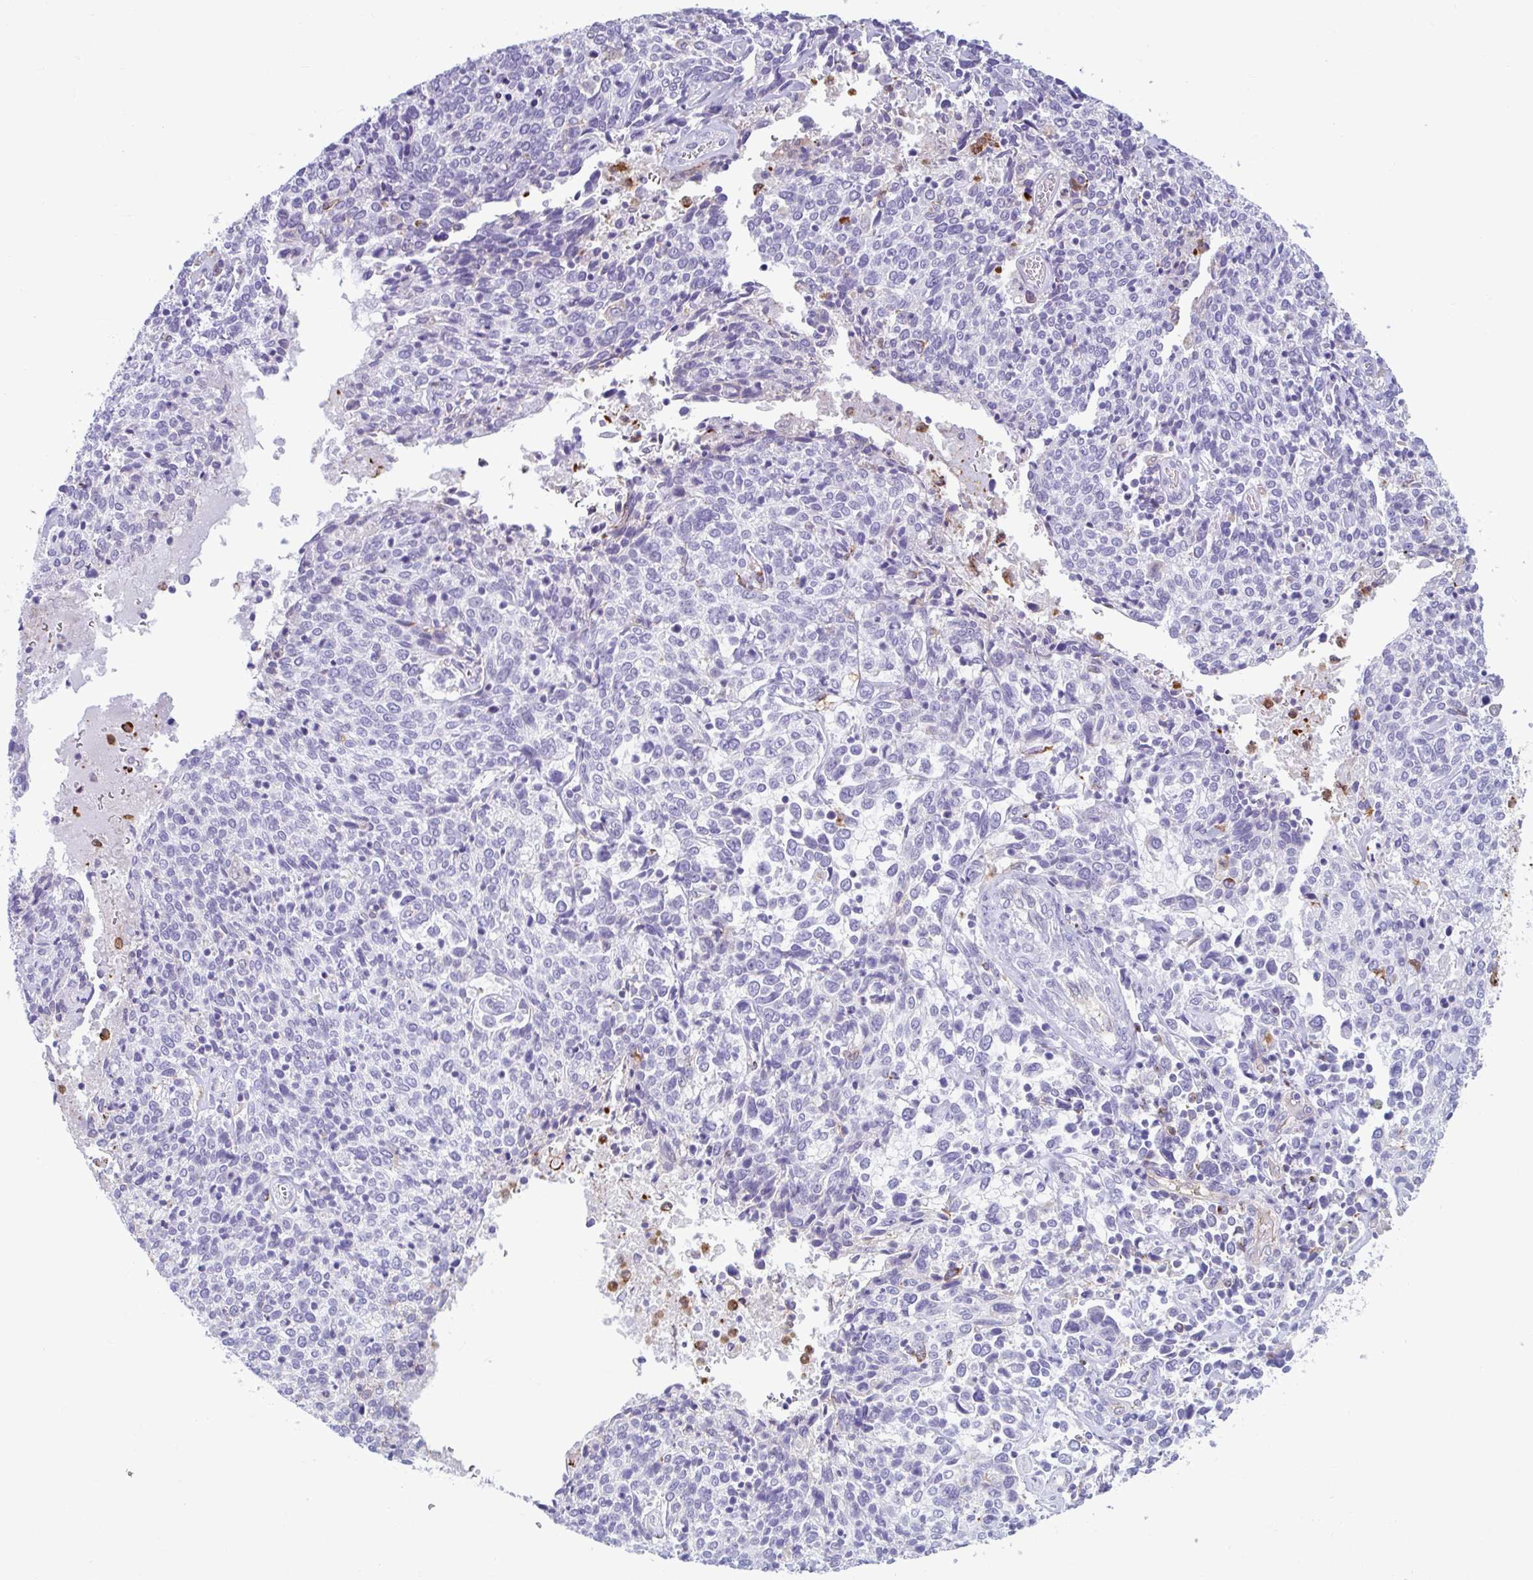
{"staining": {"intensity": "negative", "quantity": "none", "location": "none"}, "tissue": "cervical cancer", "cell_type": "Tumor cells", "image_type": "cancer", "snomed": [{"axis": "morphology", "description": "Squamous cell carcinoma, NOS"}, {"axis": "topography", "description": "Cervix"}], "caption": "The micrograph reveals no significant expression in tumor cells of squamous cell carcinoma (cervical). (DAB immunohistochemistry (IHC) visualized using brightfield microscopy, high magnification).", "gene": "CEP120", "patient": {"sex": "female", "age": 46}}